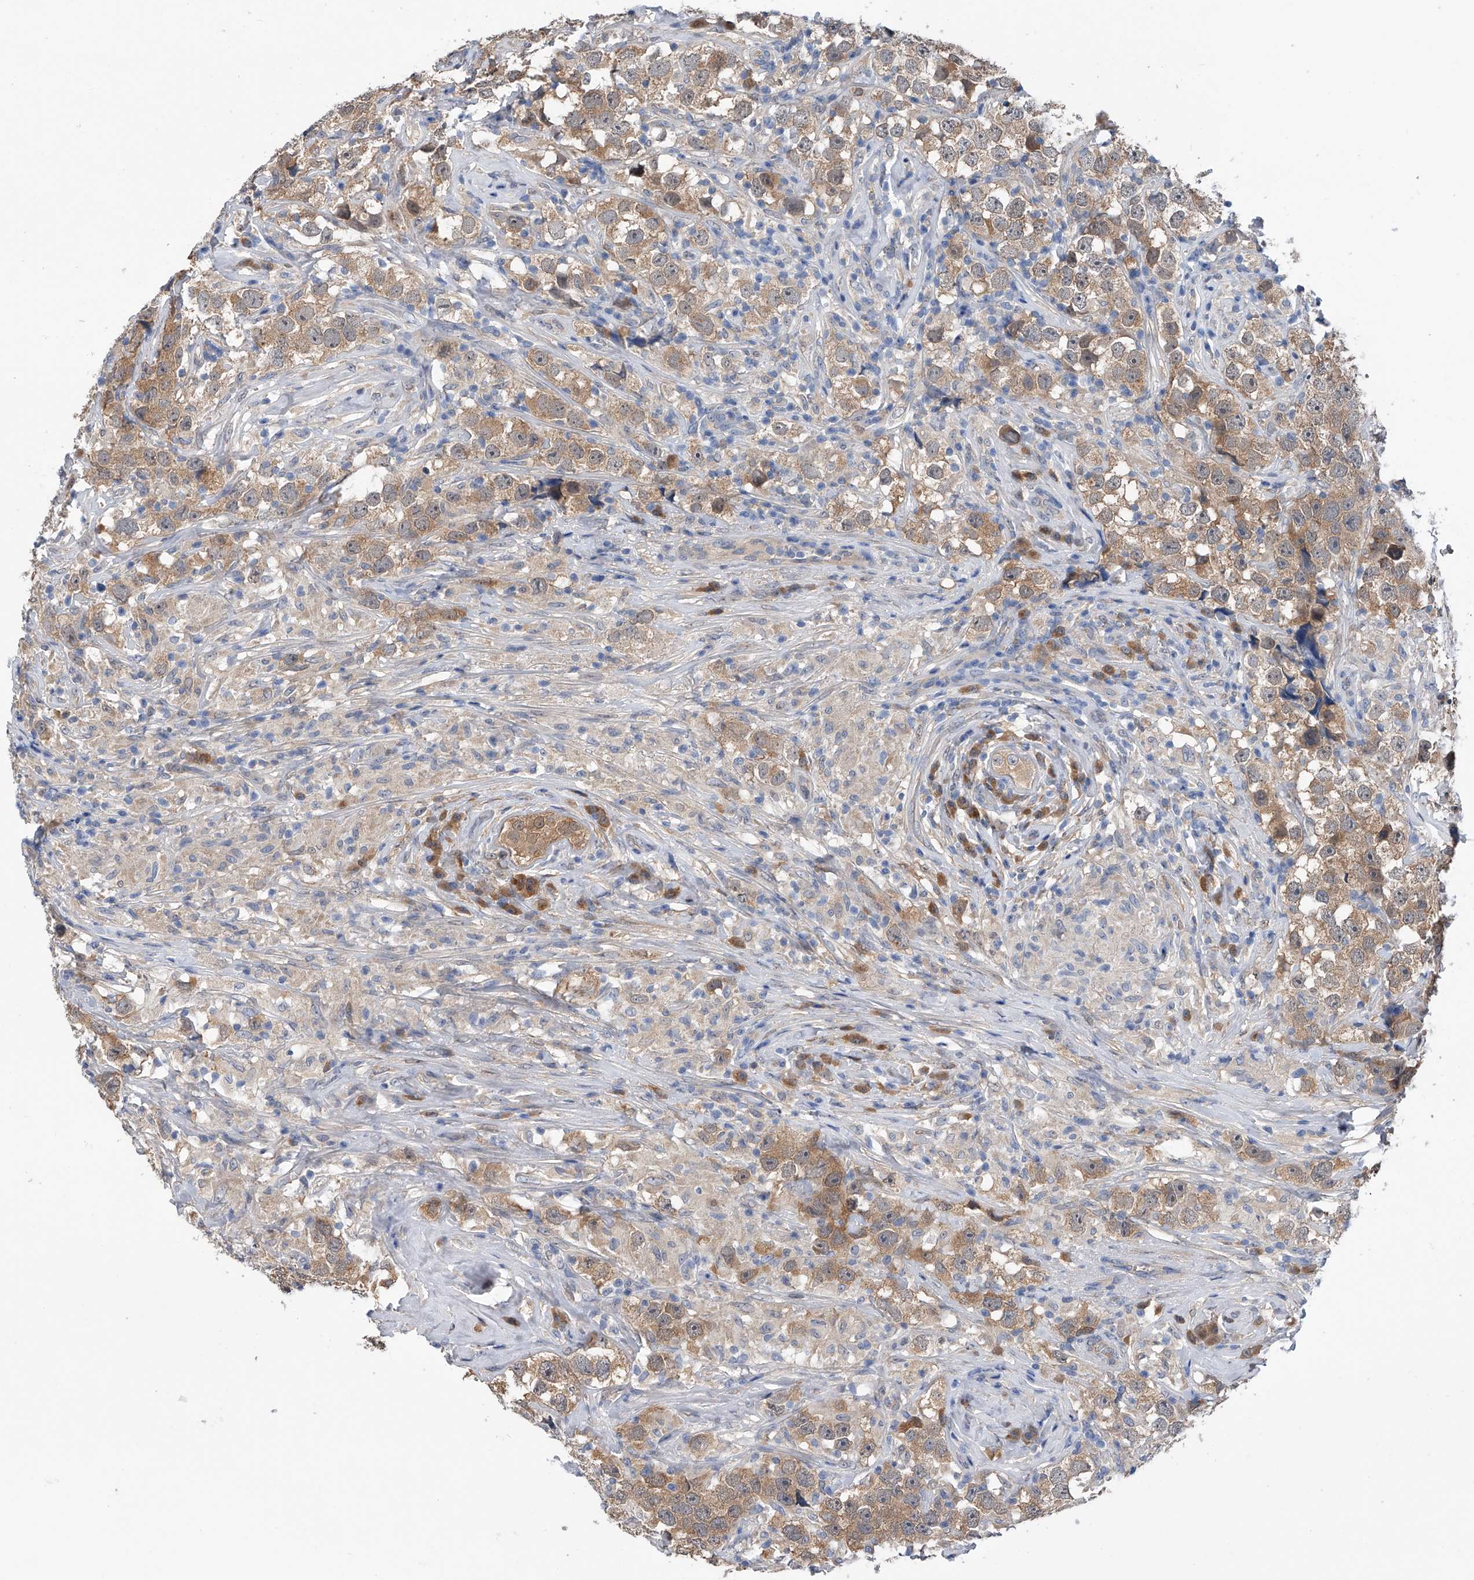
{"staining": {"intensity": "weak", "quantity": ">75%", "location": "cytoplasmic/membranous"}, "tissue": "testis cancer", "cell_type": "Tumor cells", "image_type": "cancer", "snomed": [{"axis": "morphology", "description": "Seminoma, NOS"}, {"axis": "topography", "description": "Testis"}], "caption": "Weak cytoplasmic/membranous protein expression is seen in about >75% of tumor cells in testis cancer. The protein of interest is stained brown, and the nuclei are stained in blue (DAB (3,3'-diaminobenzidine) IHC with brightfield microscopy, high magnification).", "gene": "PGM3", "patient": {"sex": "male", "age": 49}}